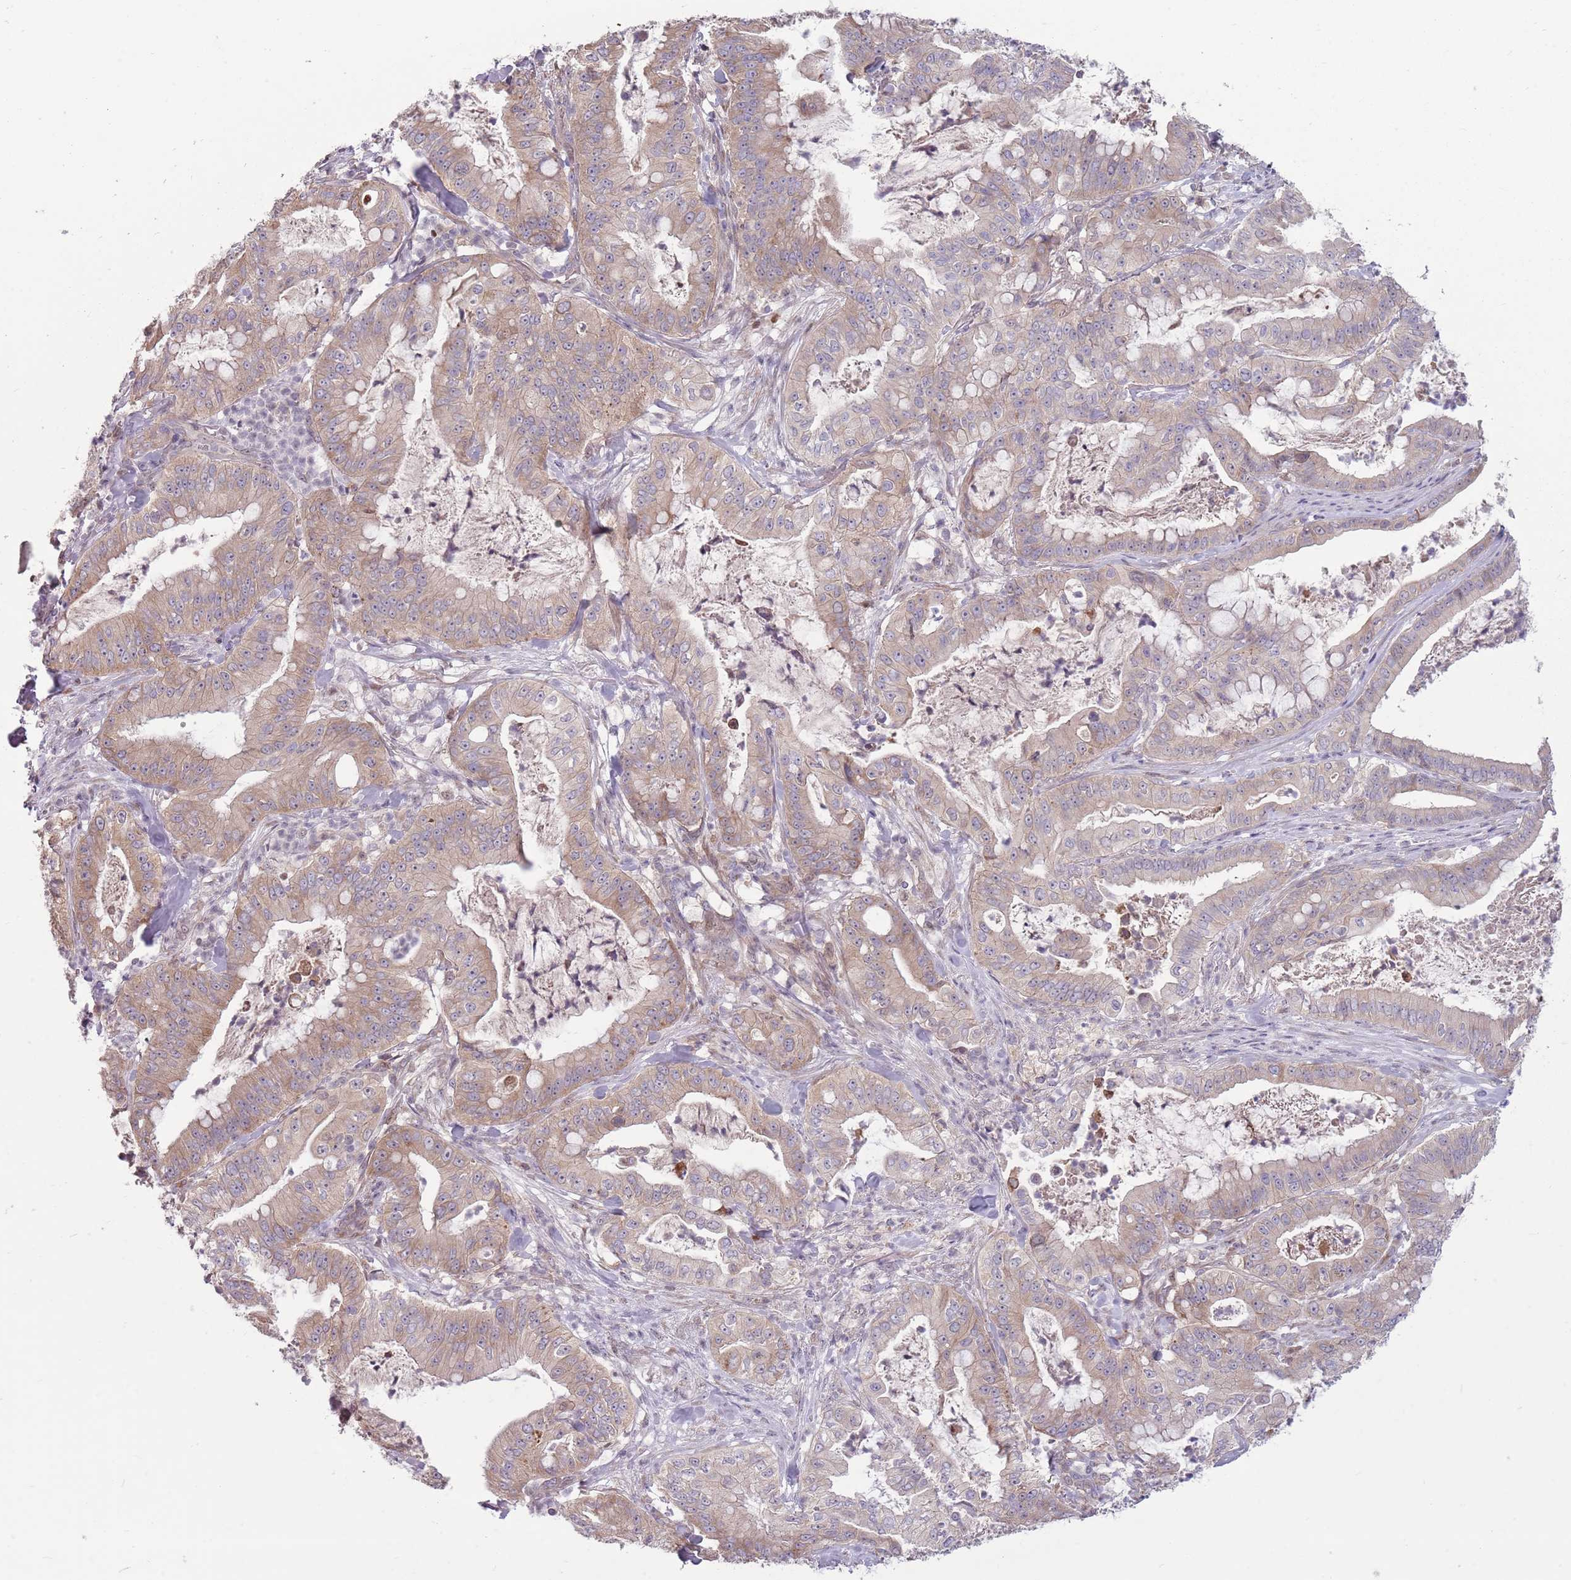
{"staining": {"intensity": "moderate", "quantity": "25%-75%", "location": "cytoplasmic/membranous"}, "tissue": "pancreatic cancer", "cell_type": "Tumor cells", "image_type": "cancer", "snomed": [{"axis": "morphology", "description": "Adenocarcinoma, NOS"}, {"axis": "topography", "description": "Pancreas"}], "caption": "Immunohistochemistry micrograph of neoplastic tissue: human pancreatic cancer stained using immunohistochemistry (IHC) exhibits medium levels of moderate protein expression localized specifically in the cytoplasmic/membranous of tumor cells, appearing as a cytoplasmic/membranous brown color.", "gene": "PPP1R27", "patient": {"sex": "male", "age": 71}}